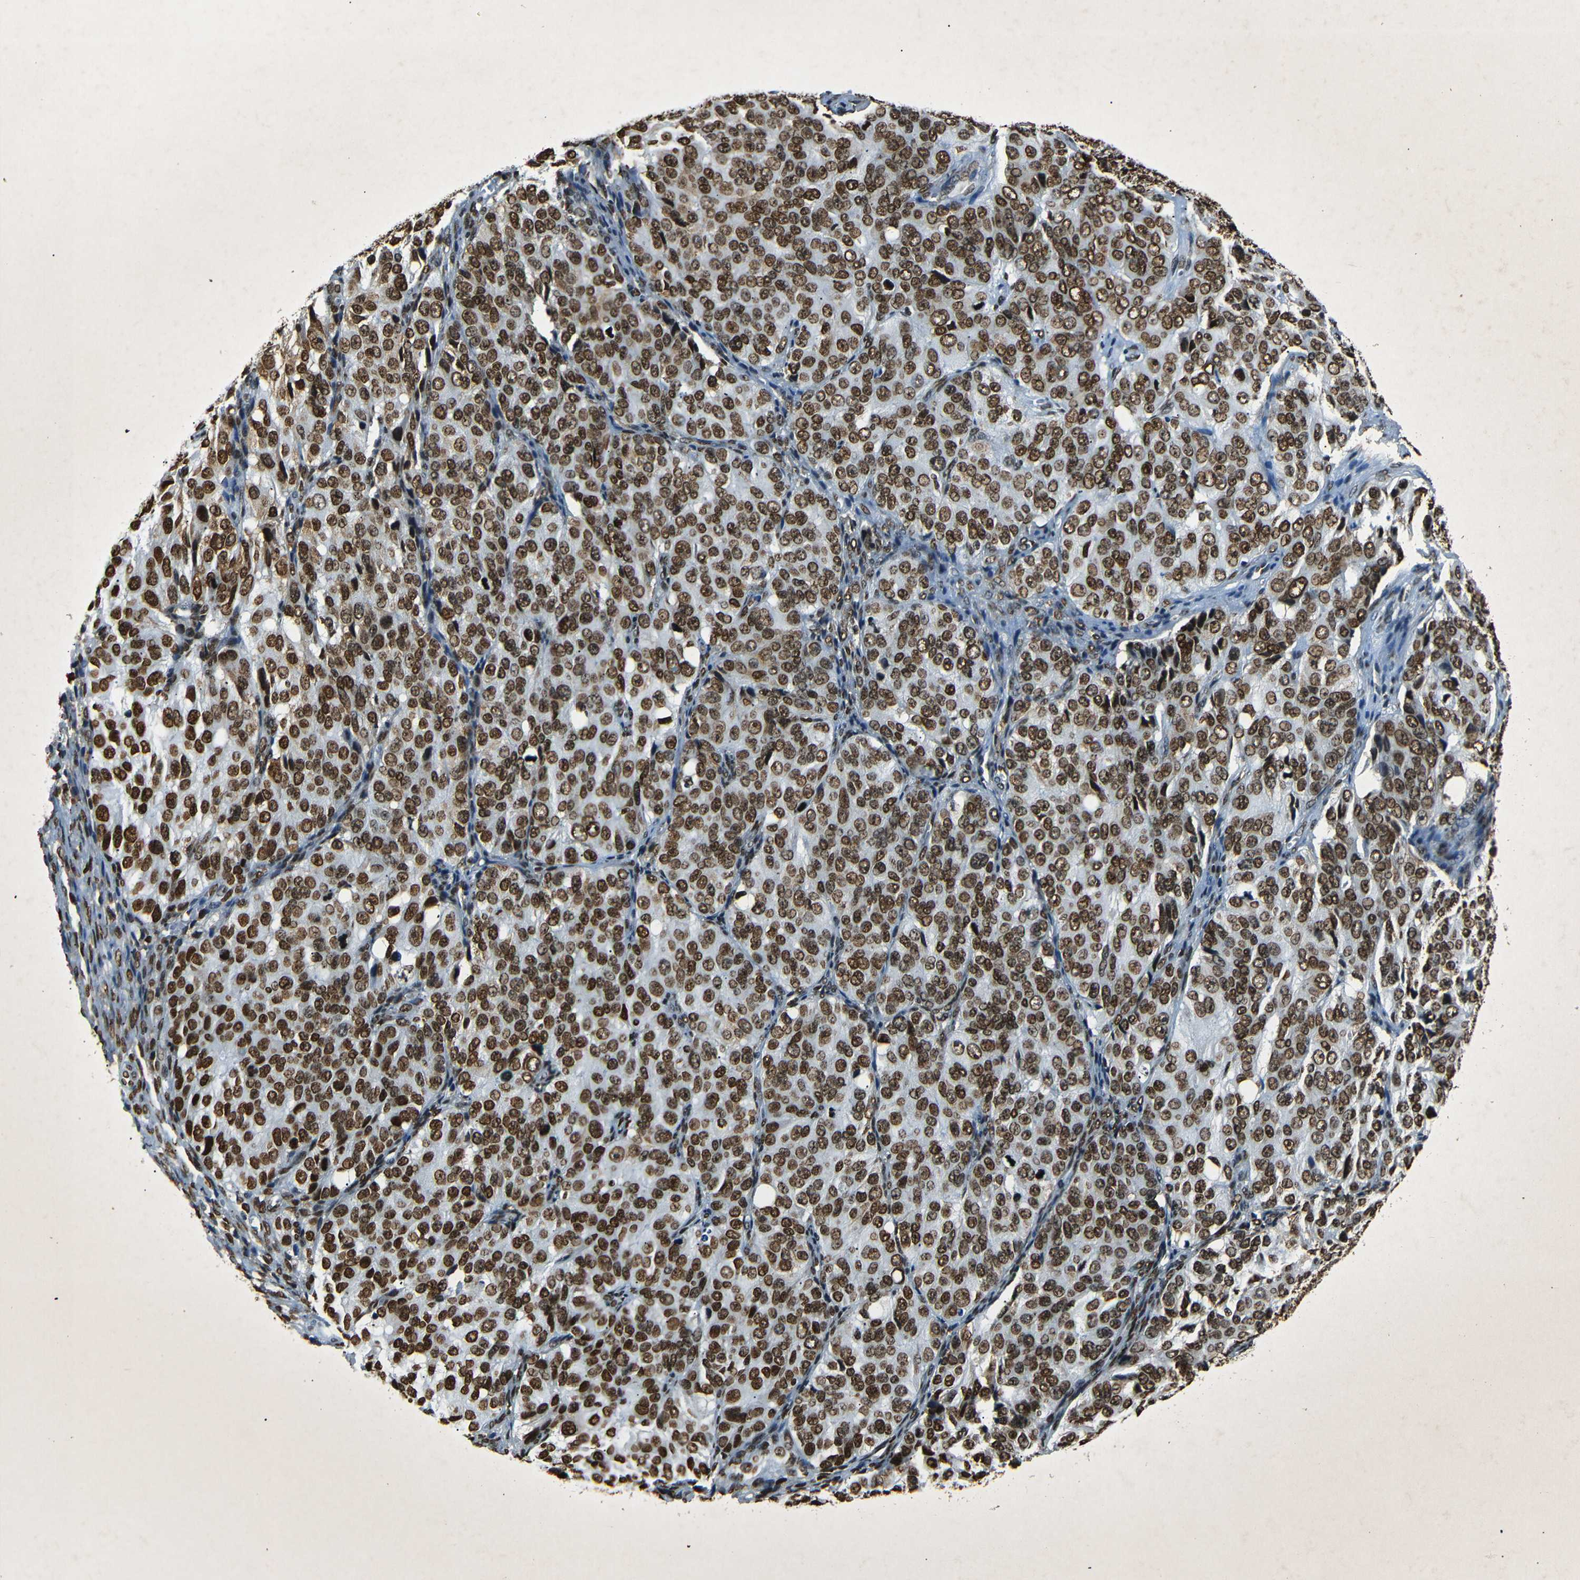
{"staining": {"intensity": "strong", "quantity": ">75%", "location": "nuclear"}, "tissue": "ovarian cancer", "cell_type": "Tumor cells", "image_type": "cancer", "snomed": [{"axis": "morphology", "description": "Carcinoma, endometroid"}, {"axis": "topography", "description": "Ovary"}], "caption": "Strong nuclear staining is seen in about >75% of tumor cells in ovarian cancer. Nuclei are stained in blue.", "gene": "HMGN1", "patient": {"sex": "female", "age": 51}}